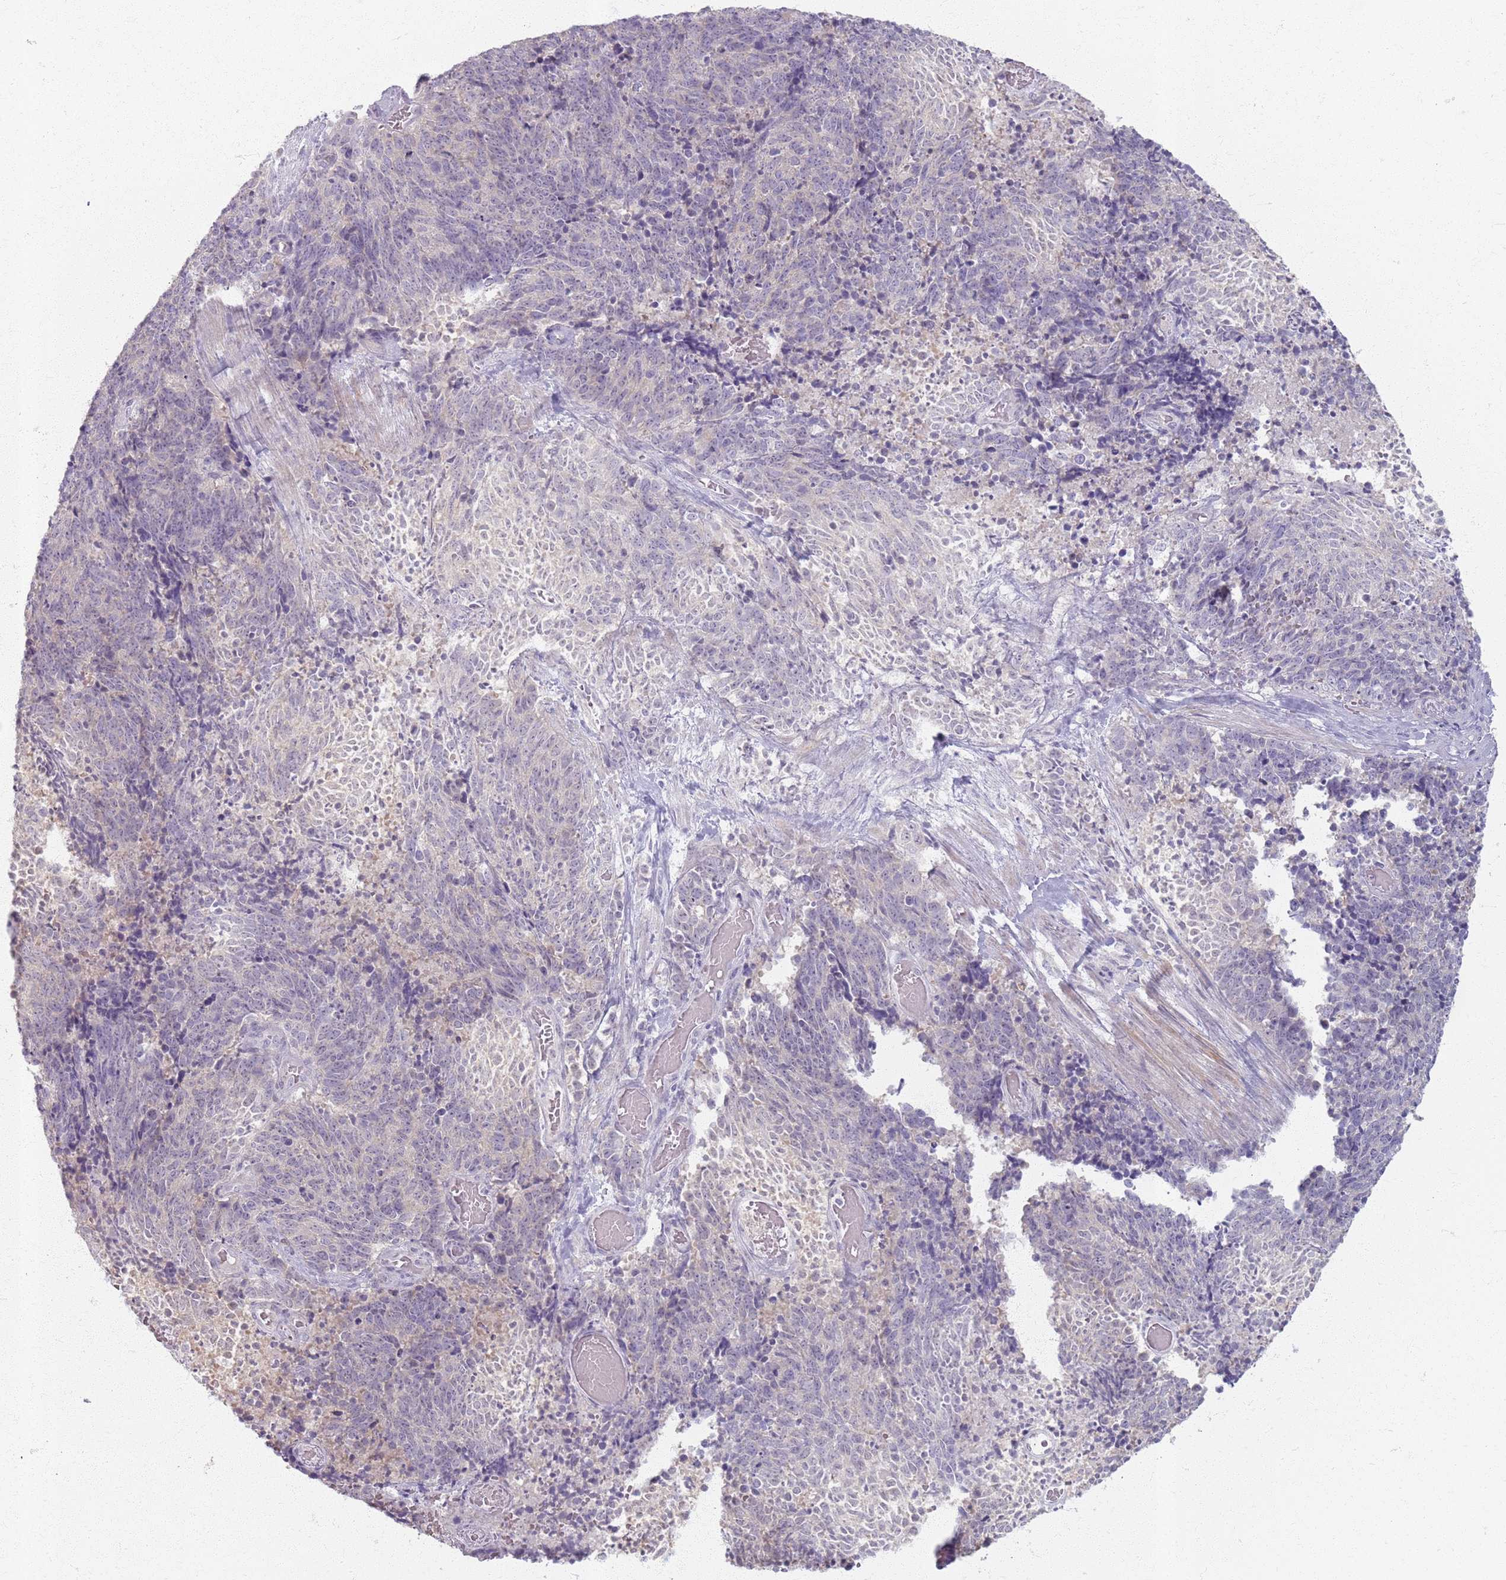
{"staining": {"intensity": "negative", "quantity": "none", "location": "none"}, "tissue": "cervical cancer", "cell_type": "Tumor cells", "image_type": "cancer", "snomed": [{"axis": "morphology", "description": "Squamous cell carcinoma, NOS"}, {"axis": "topography", "description": "Cervix"}], "caption": "Tumor cells are negative for protein expression in human cervical cancer (squamous cell carcinoma).", "gene": "CRIPT", "patient": {"sex": "female", "age": 29}}